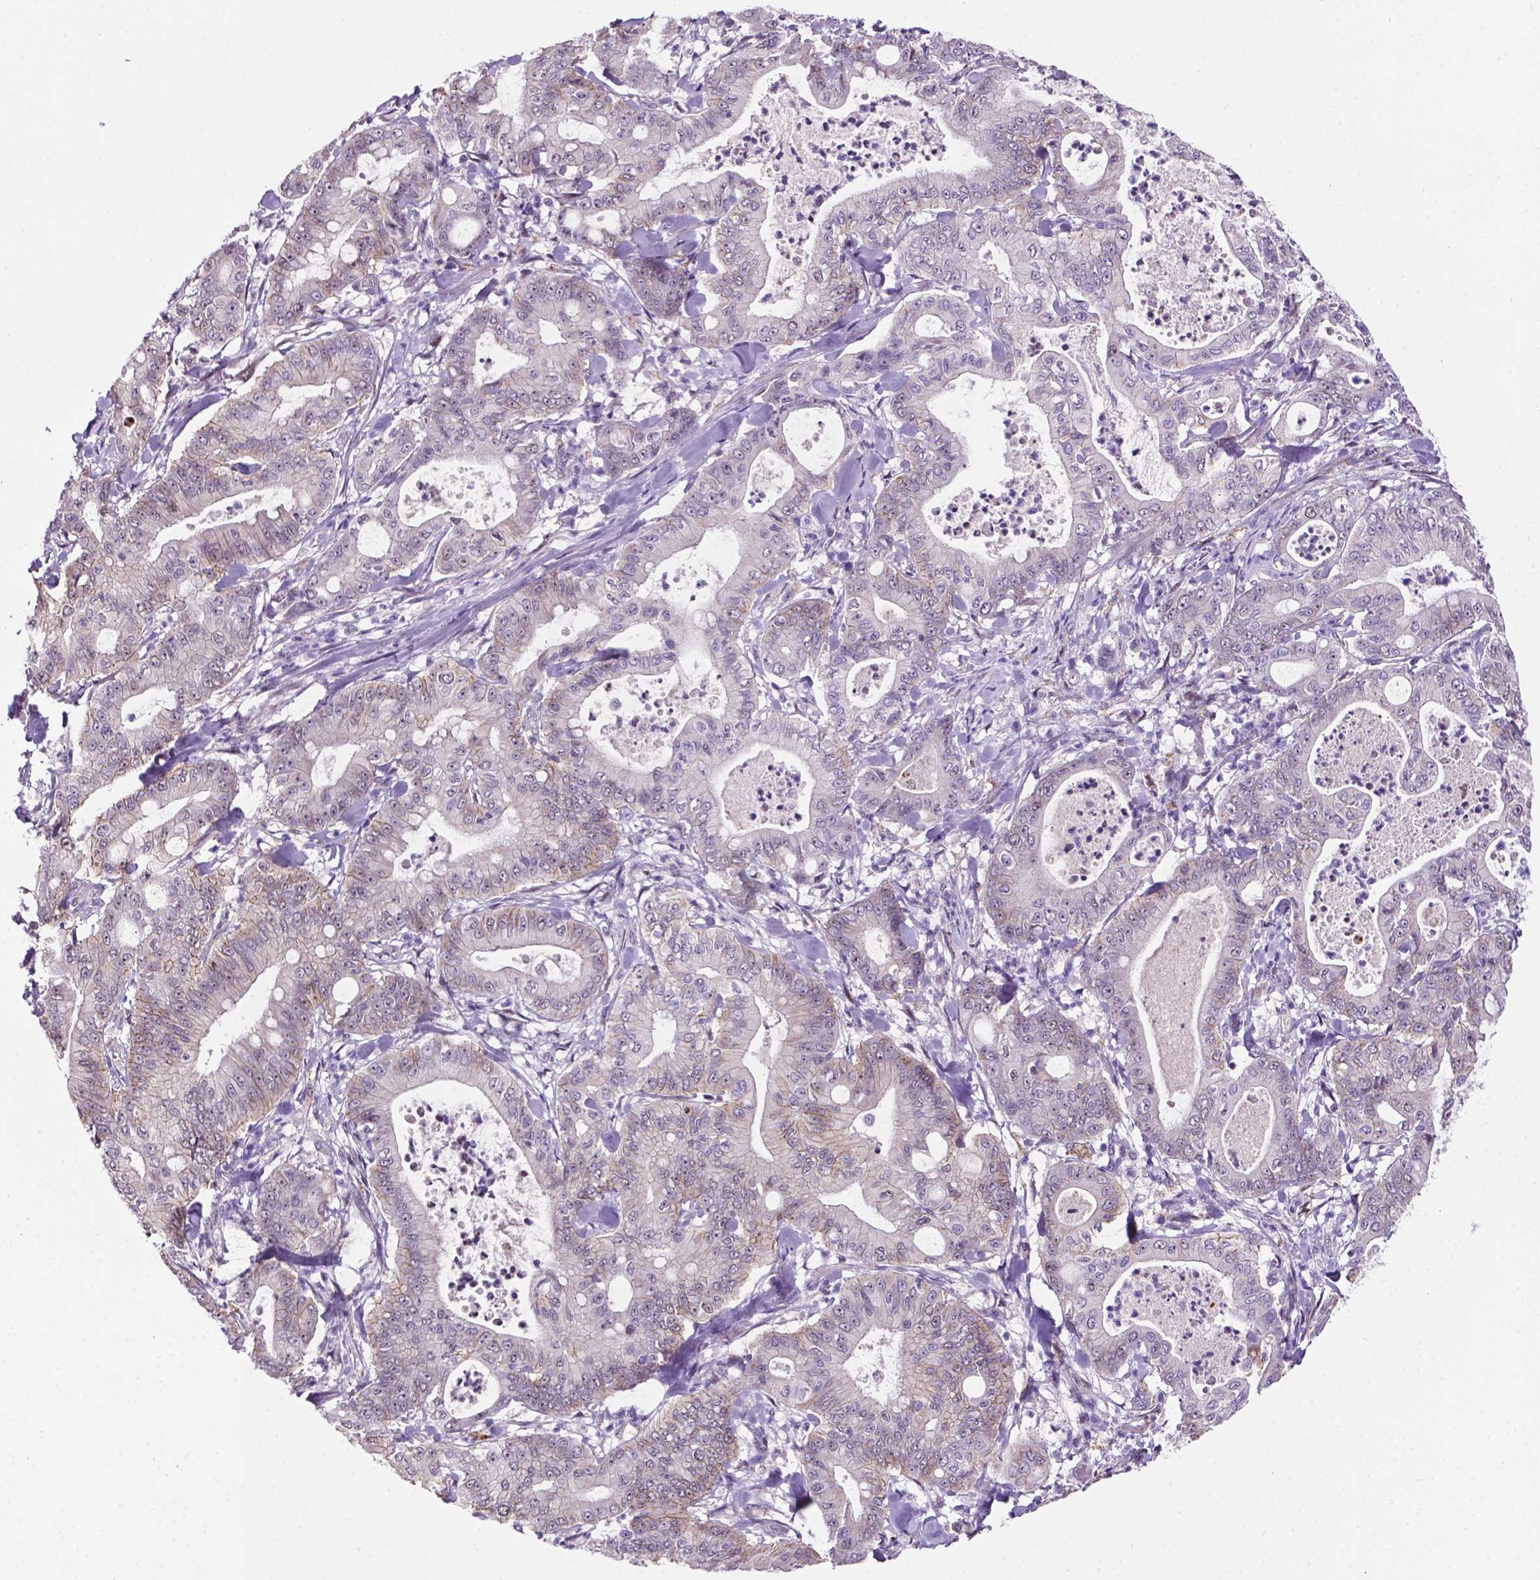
{"staining": {"intensity": "weak", "quantity": "<25%", "location": "cytoplasmic/membranous"}, "tissue": "pancreatic cancer", "cell_type": "Tumor cells", "image_type": "cancer", "snomed": [{"axis": "morphology", "description": "Adenocarcinoma, NOS"}, {"axis": "topography", "description": "Pancreas"}], "caption": "High magnification brightfield microscopy of pancreatic cancer (adenocarcinoma) stained with DAB (brown) and counterstained with hematoxylin (blue): tumor cells show no significant positivity.", "gene": "SMAD3", "patient": {"sex": "male", "age": 71}}